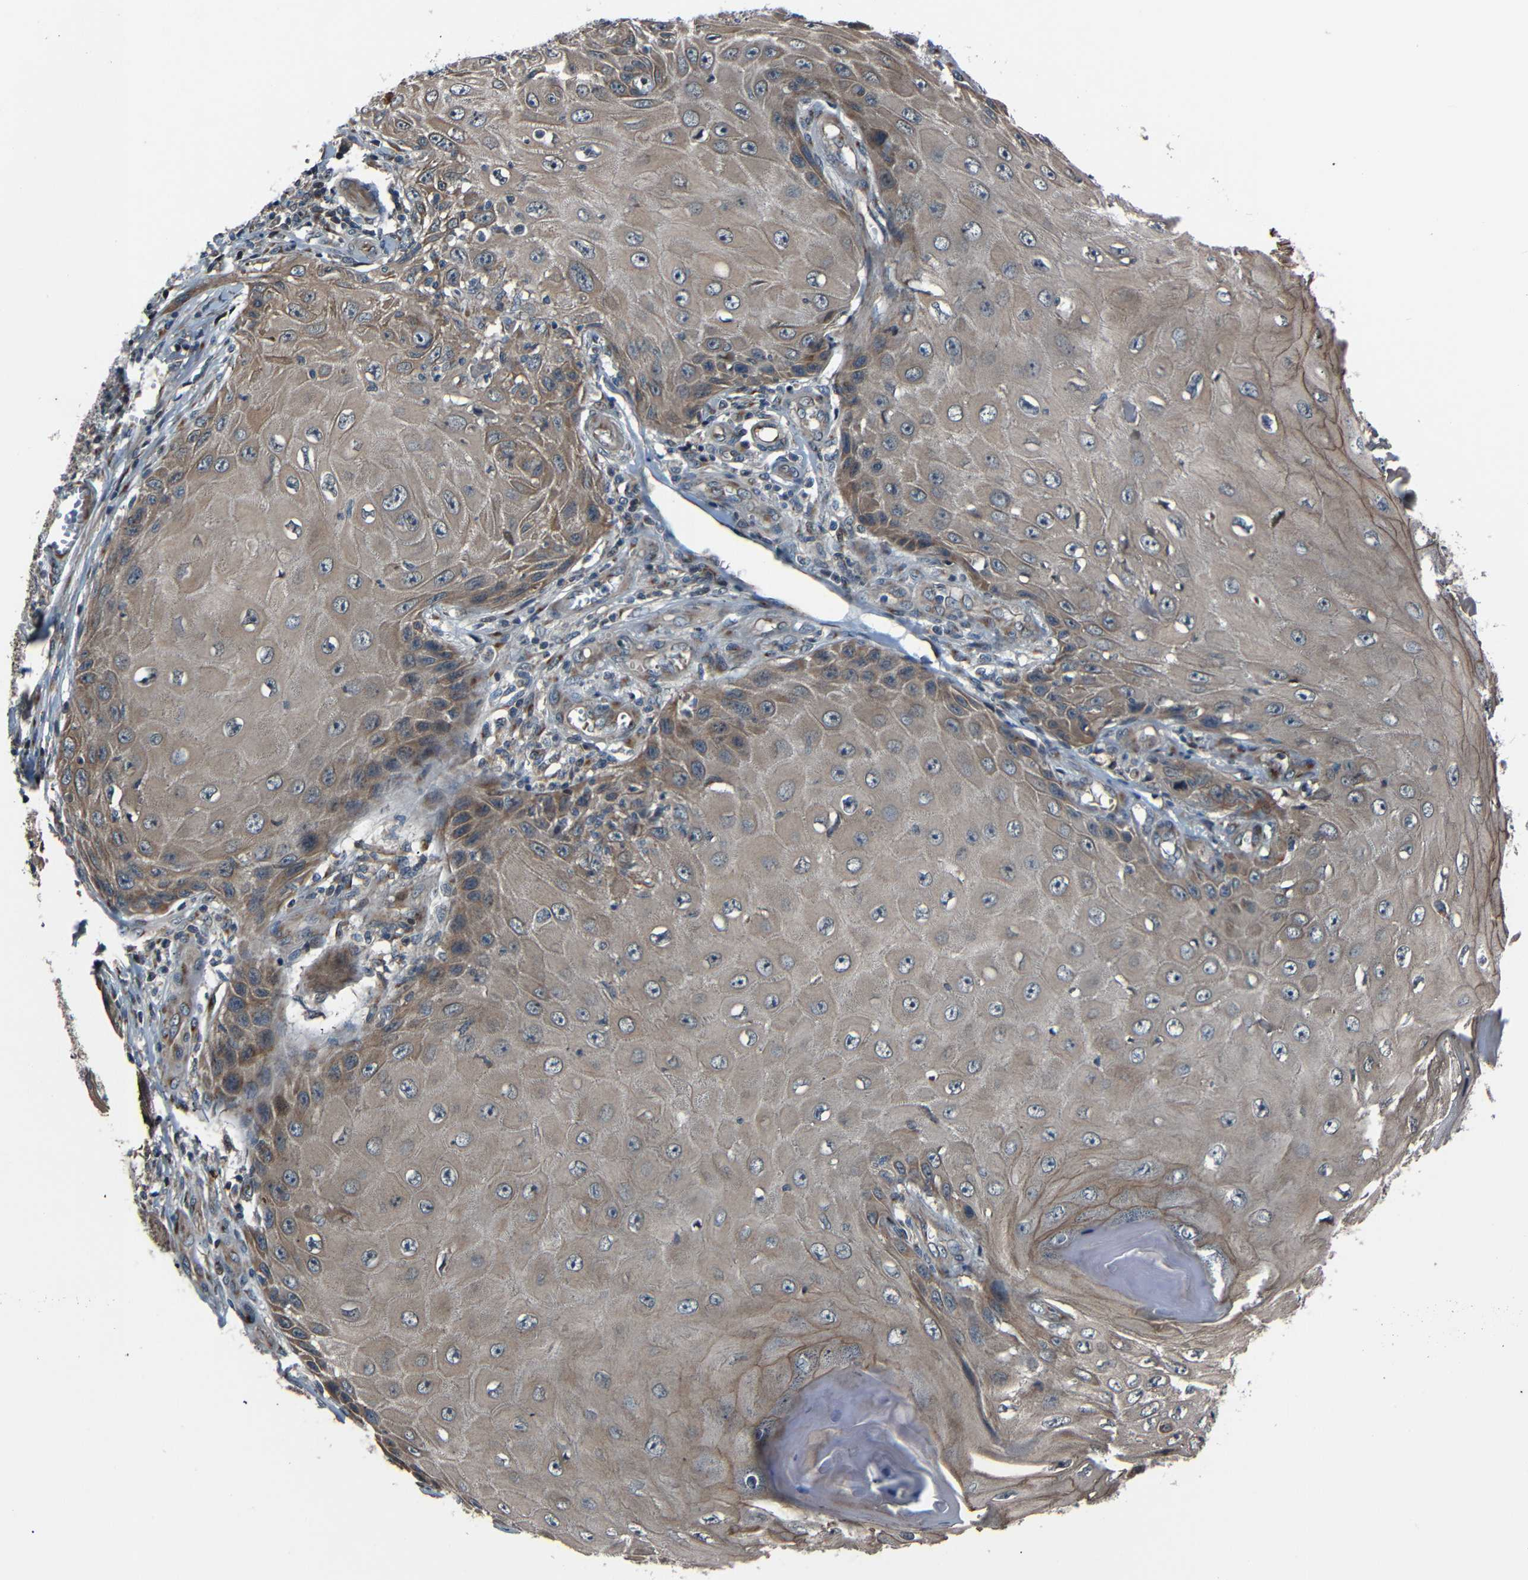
{"staining": {"intensity": "moderate", "quantity": ">75%", "location": "cytoplasmic/membranous"}, "tissue": "skin cancer", "cell_type": "Tumor cells", "image_type": "cancer", "snomed": [{"axis": "morphology", "description": "Squamous cell carcinoma, NOS"}, {"axis": "topography", "description": "Skin"}], "caption": "IHC (DAB (3,3'-diaminobenzidine)) staining of human skin cancer (squamous cell carcinoma) demonstrates moderate cytoplasmic/membranous protein staining in about >75% of tumor cells.", "gene": "AKAP9", "patient": {"sex": "female", "age": 73}}